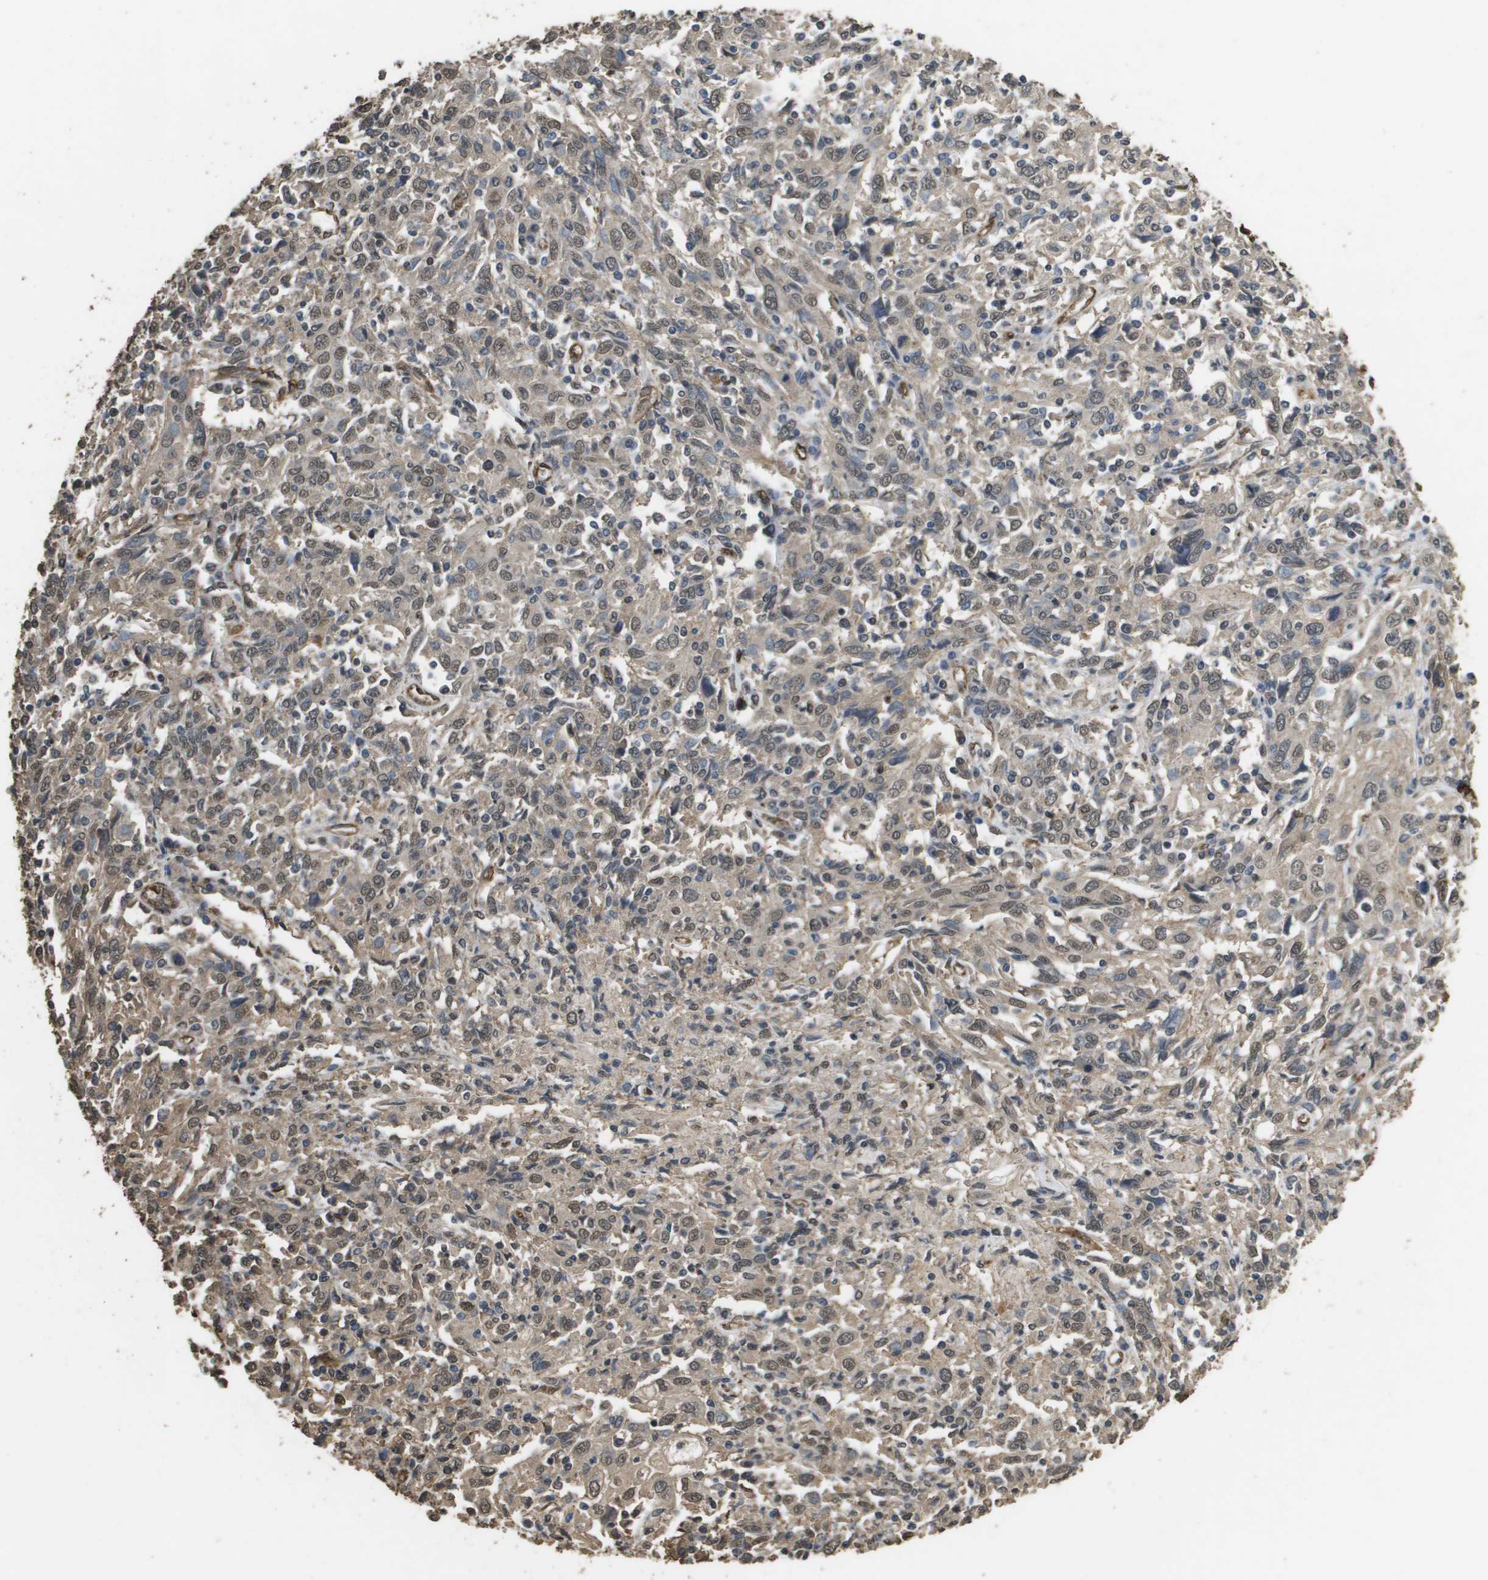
{"staining": {"intensity": "moderate", "quantity": ">75%", "location": "cytoplasmic/membranous,nuclear"}, "tissue": "cervical cancer", "cell_type": "Tumor cells", "image_type": "cancer", "snomed": [{"axis": "morphology", "description": "Squamous cell carcinoma, NOS"}, {"axis": "topography", "description": "Cervix"}], "caption": "Immunohistochemical staining of cervical squamous cell carcinoma shows medium levels of moderate cytoplasmic/membranous and nuclear protein staining in approximately >75% of tumor cells.", "gene": "AAMP", "patient": {"sex": "female", "age": 46}}